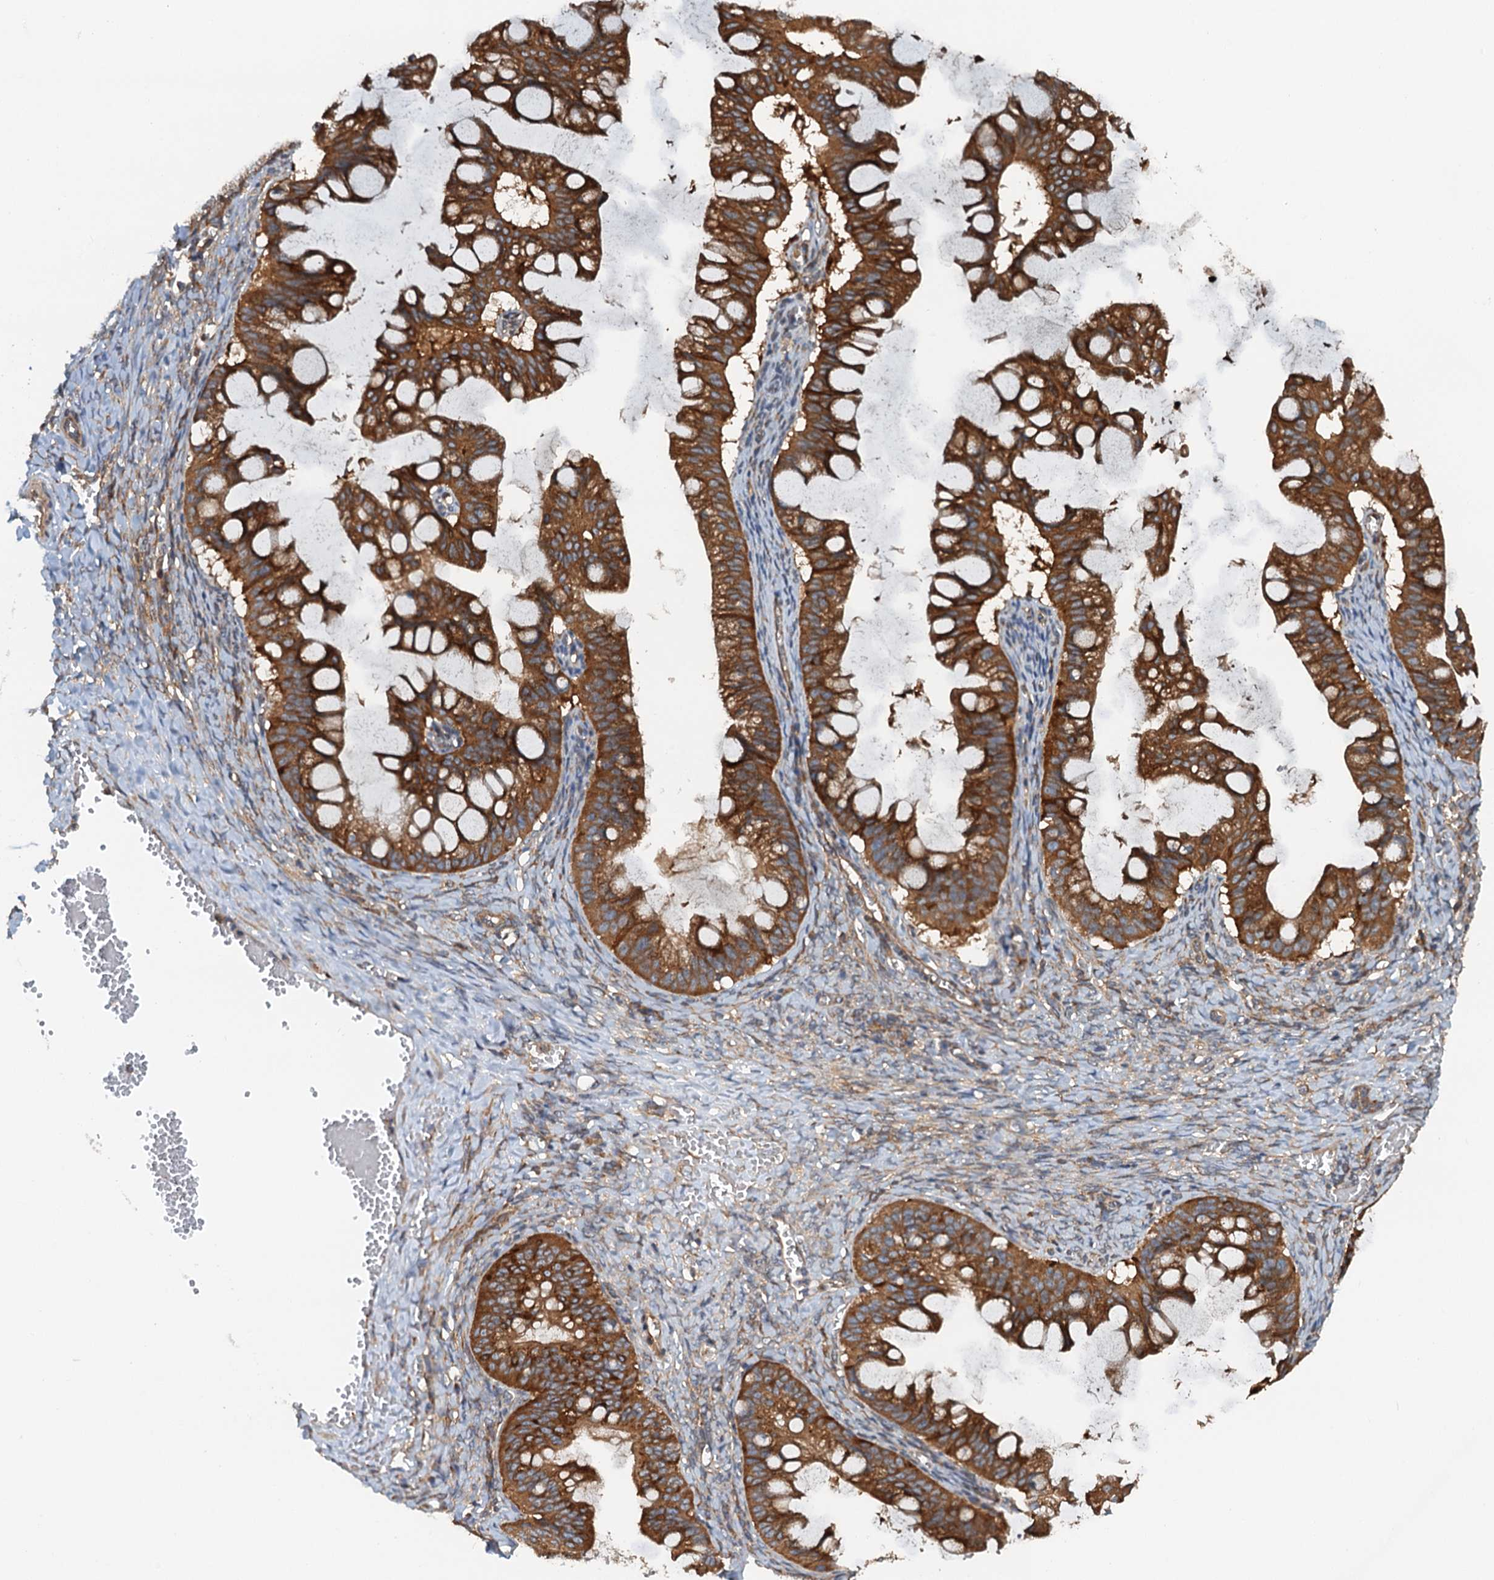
{"staining": {"intensity": "strong", "quantity": ">75%", "location": "cytoplasmic/membranous"}, "tissue": "ovarian cancer", "cell_type": "Tumor cells", "image_type": "cancer", "snomed": [{"axis": "morphology", "description": "Cystadenocarcinoma, mucinous, NOS"}, {"axis": "topography", "description": "Ovary"}], "caption": "IHC (DAB) staining of human ovarian mucinous cystadenocarcinoma demonstrates strong cytoplasmic/membranous protein expression in approximately >75% of tumor cells.", "gene": "COG3", "patient": {"sex": "female", "age": 73}}